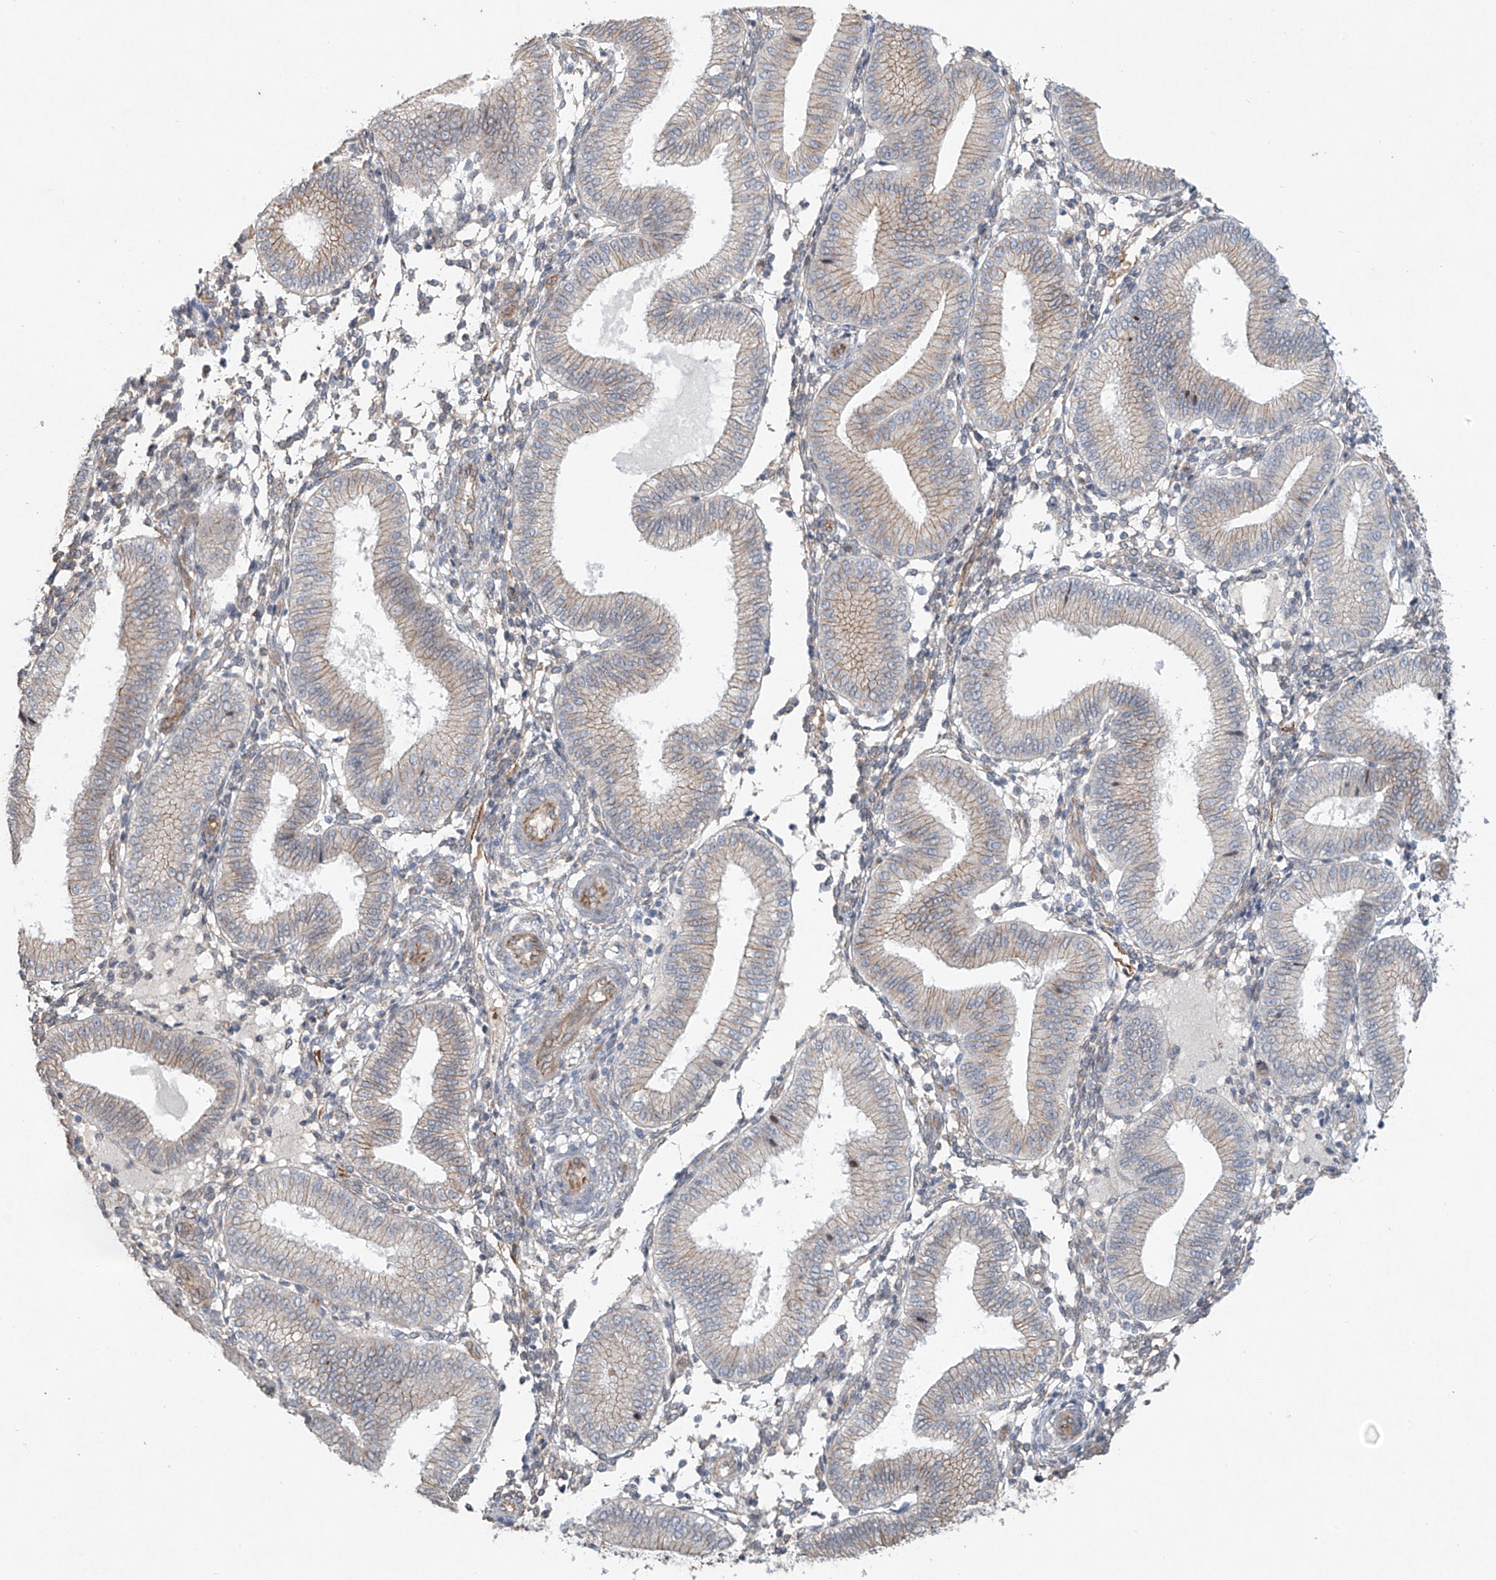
{"staining": {"intensity": "negative", "quantity": "none", "location": "none"}, "tissue": "endometrium", "cell_type": "Cells in endometrial stroma", "image_type": "normal", "snomed": [{"axis": "morphology", "description": "Normal tissue, NOS"}, {"axis": "topography", "description": "Endometrium"}], "caption": "Immunohistochemistry (IHC) of unremarkable endometrium shows no expression in cells in endometrial stroma. Nuclei are stained in blue.", "gene": "TUBE1", "patient": {"sex": "female", "age": 39}}